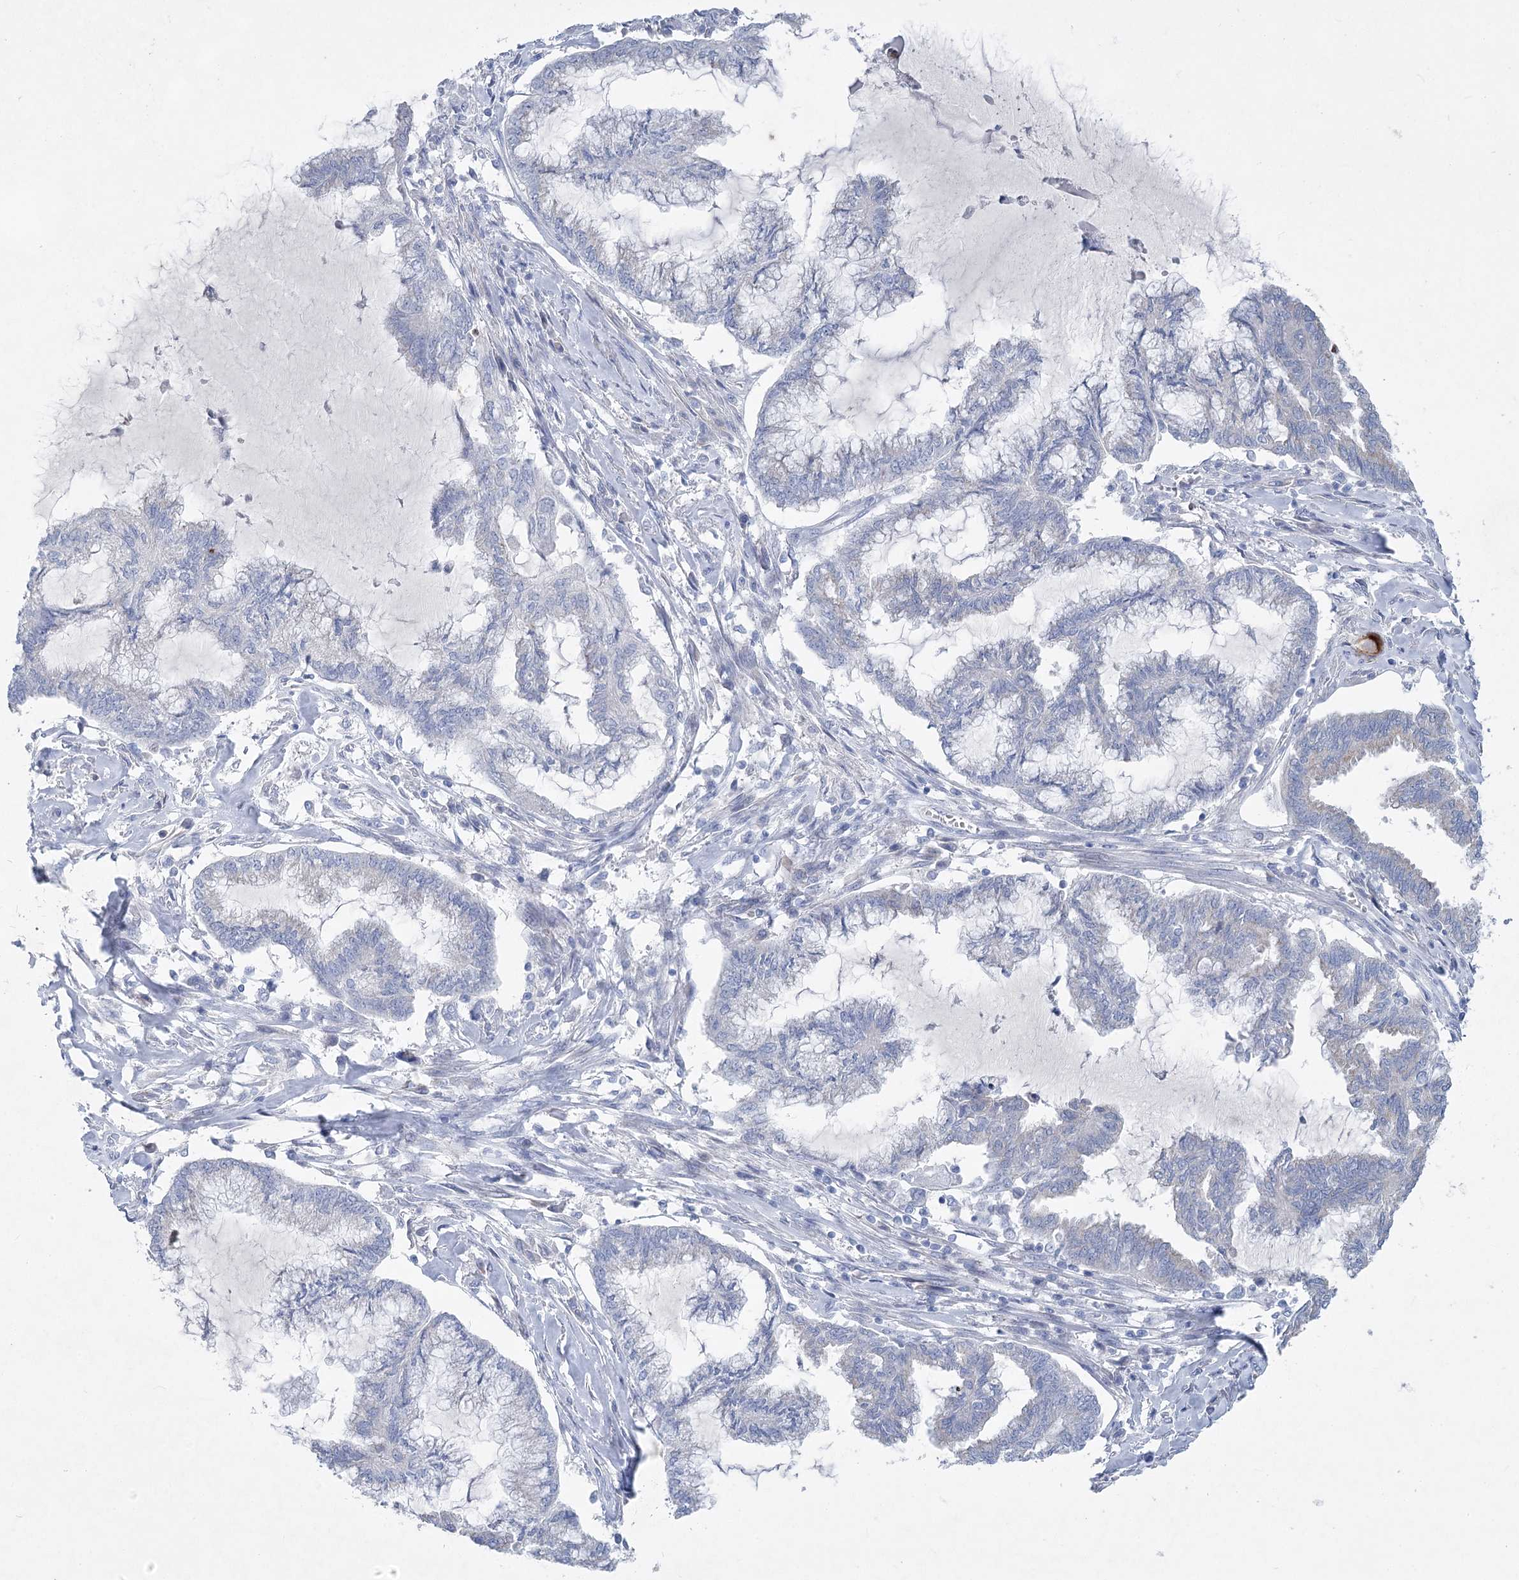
{"staining": {"intensity": "negative", "quantity": "none", "location": "none"}, "tissue": "endometrial cancer", "cell_type": "Tumor cells", "image_type": "cancer", "snomed": [{"axis": "morphology", "description": "Adenocarcinoma, NOS"}, {"axis": "topography", "description": "Endometrium"}], "caption": "Immunohistochemical staining of endometrial adenocarcinoma reveals no significant expression in tumor cells.", "gene": "WDR74", "patient": {"sex": "female", "age": 86}}